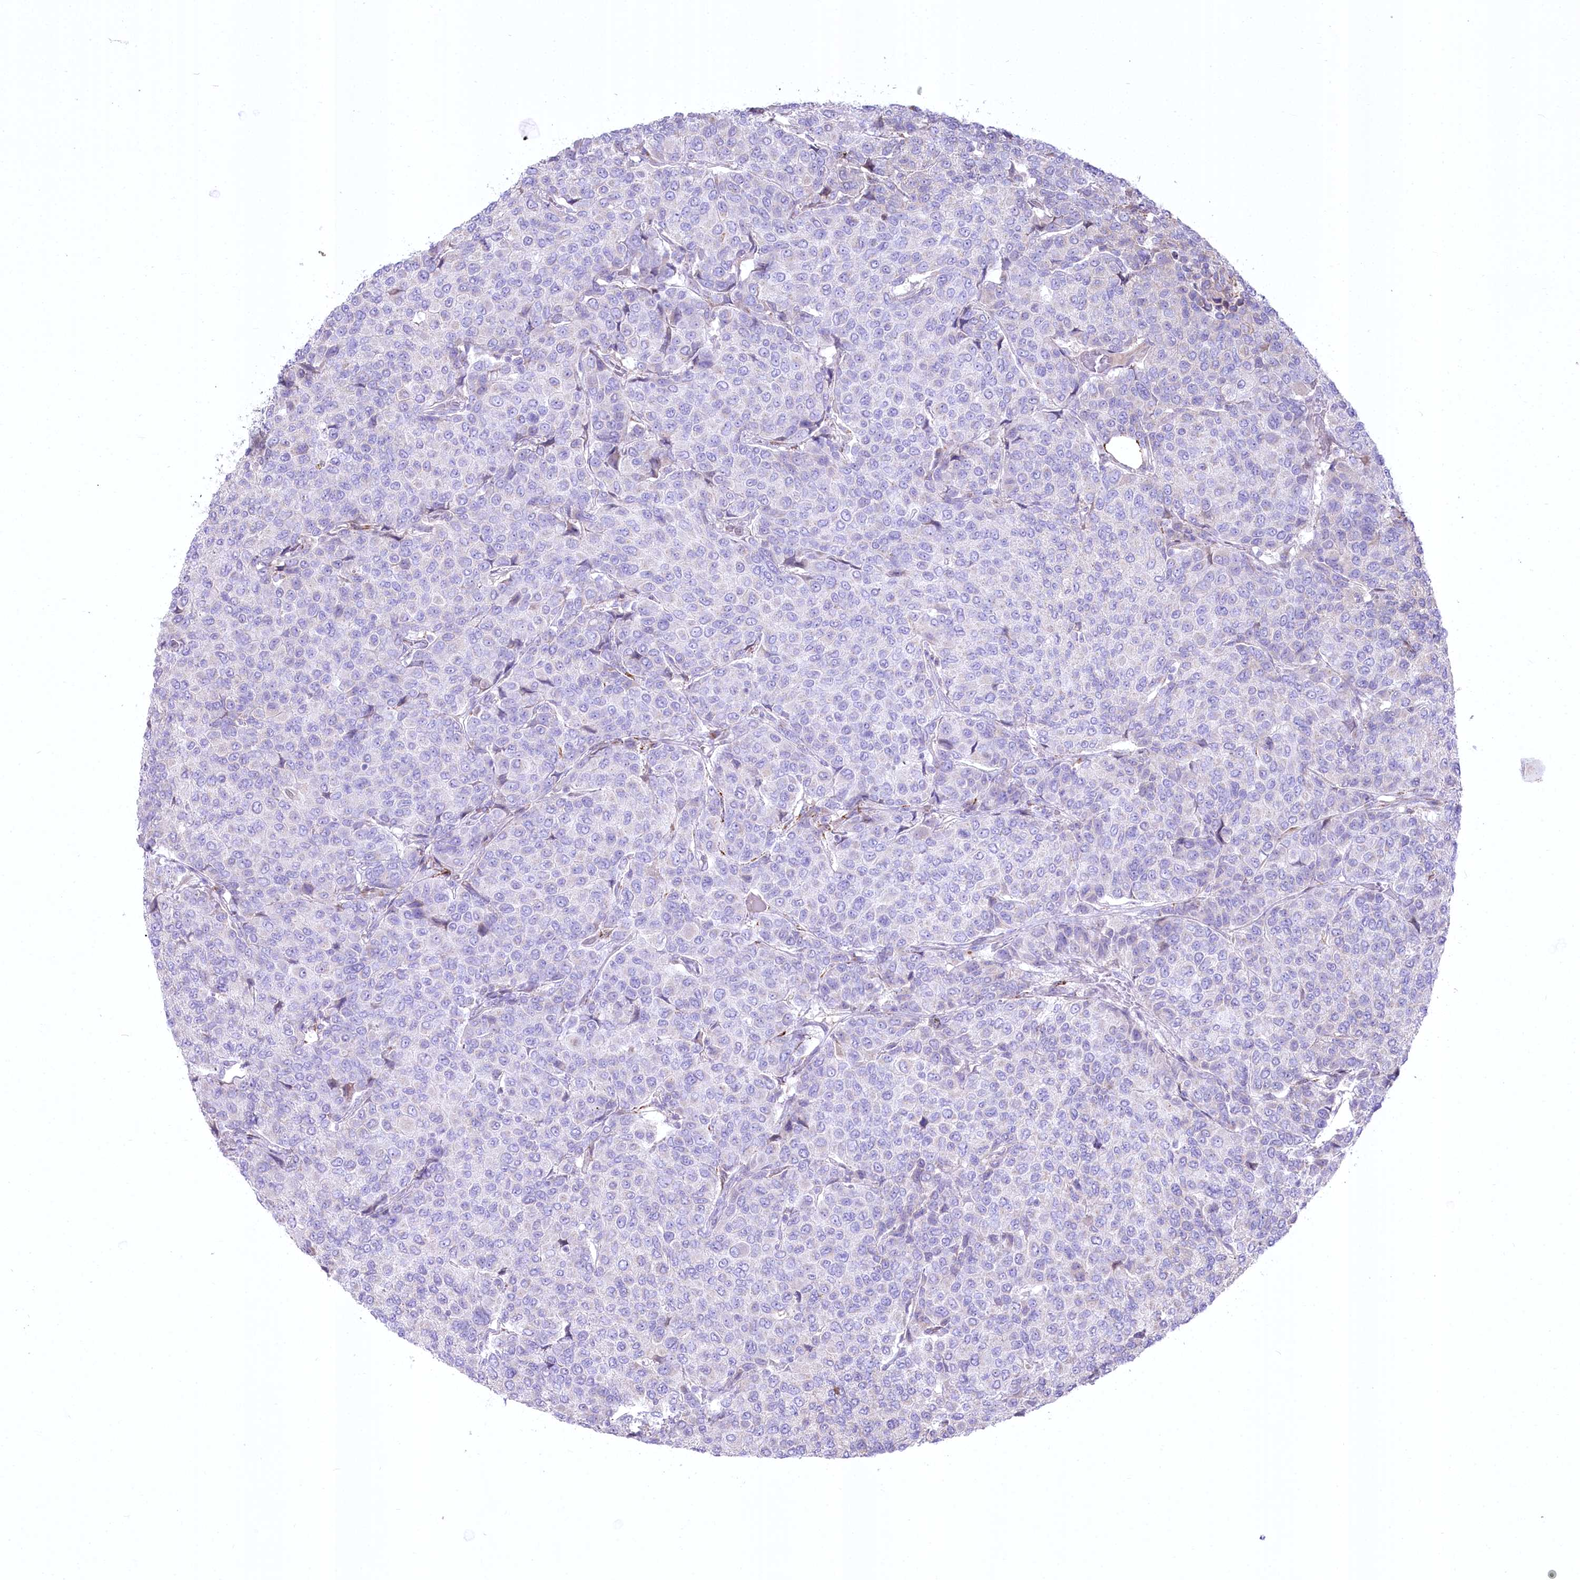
{"staining": {"intensity": "negative", "quantity": "none", "location": "none"}, "tissue": "breast cancer", "cell_type": "Tumor cells", "image_type": "cancer", "snomed": [{"axis": "morphology", "description": "Duct carcinoma"}, {"axis": "topography", "description": "Breast"}], "caption": "High magnification brightfield microscopy of breast cancer stained with DAB (3,3'-diaminobenzidine) (brown) and counterstained with hematoxylin (blue): tumor cells show no significant expression. The staining was performed using DAB (3,3'-diaminobenzidine) to visualize the protein expression in brown, while the nuclei were stained in blue with hematoxylin (Magnification: 20x).", "gene": "CEP164", "patient": {"sex": "female", "age": 55}}